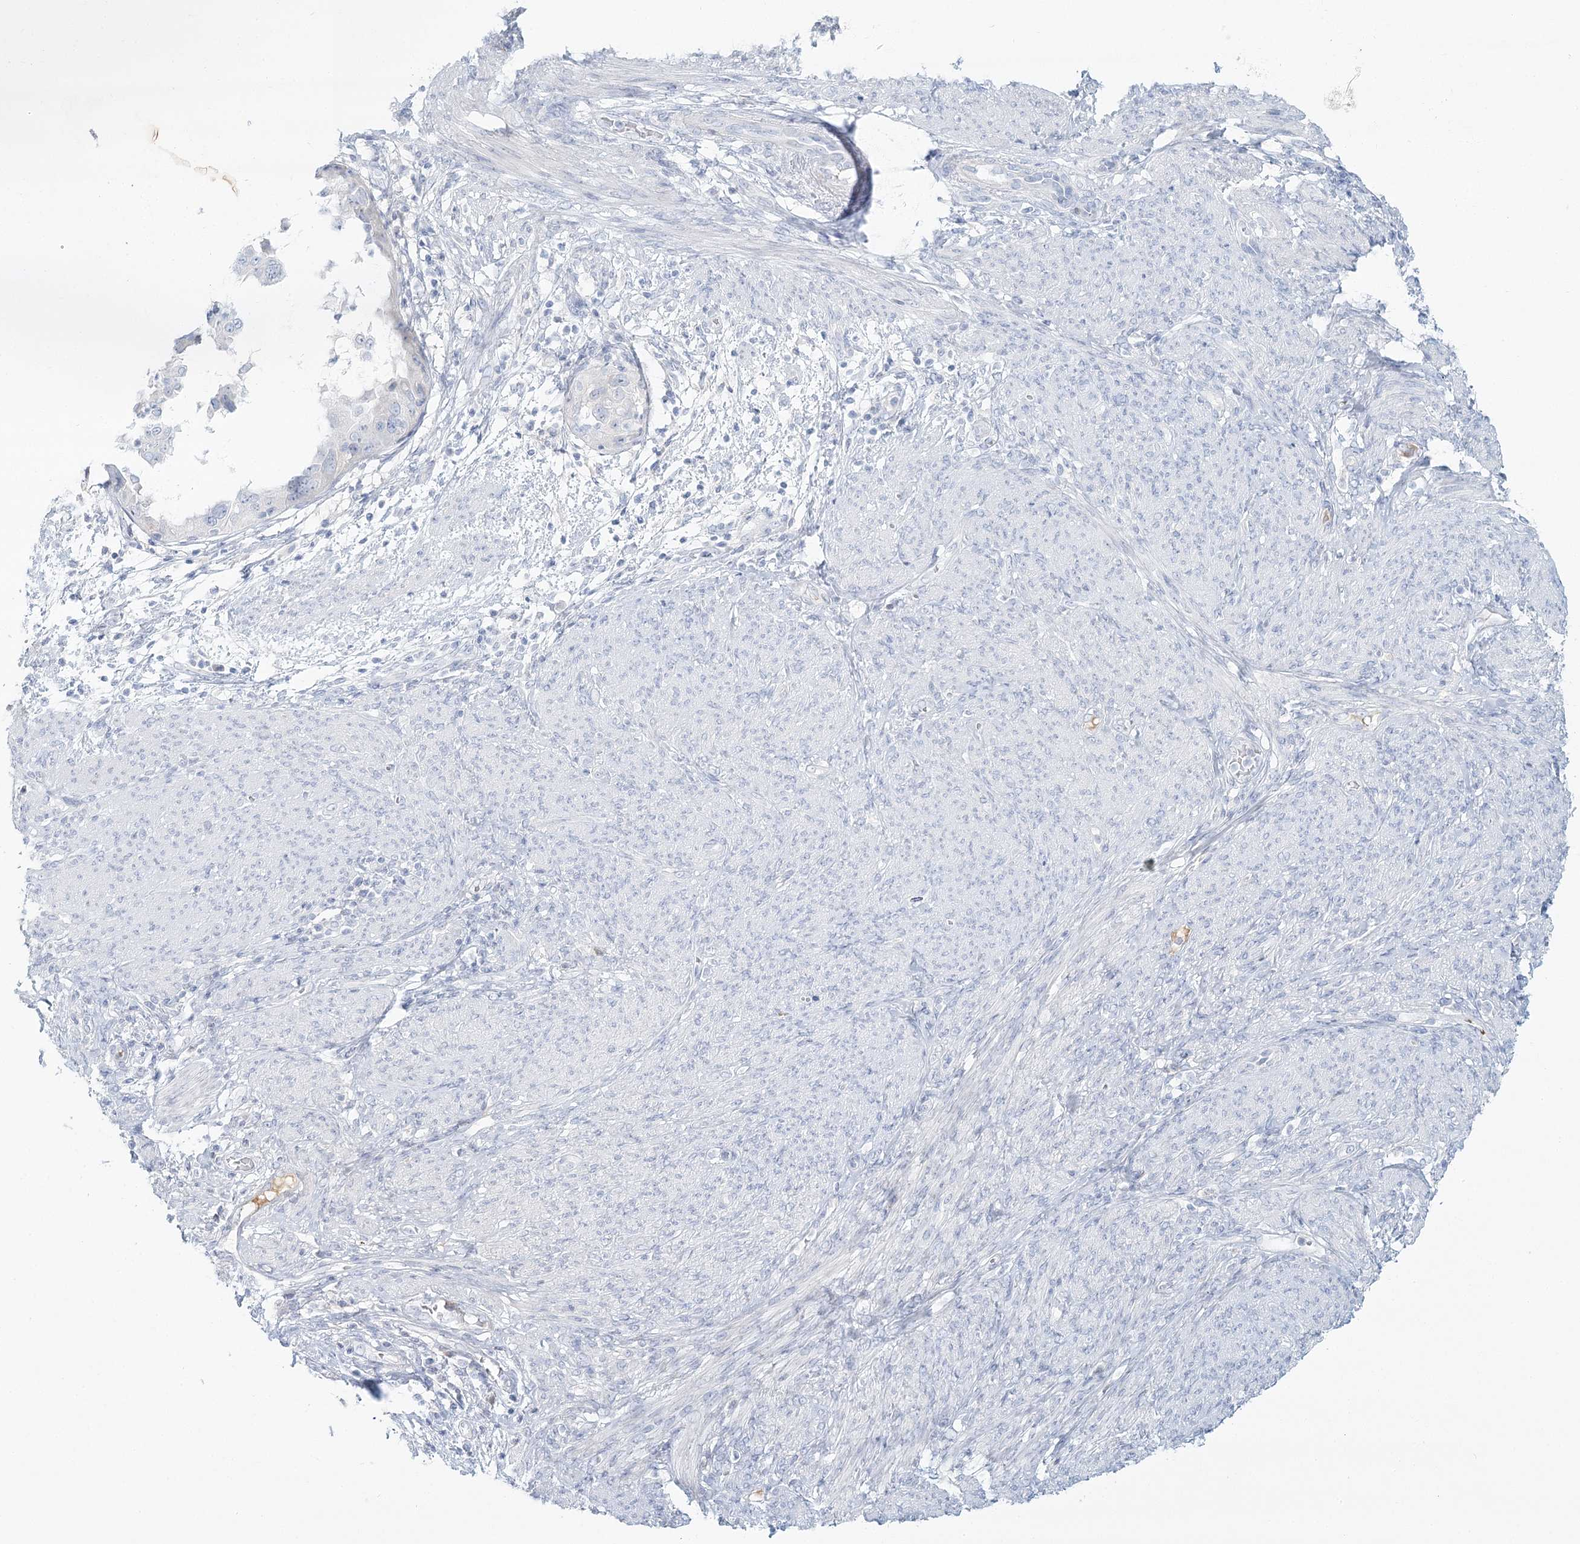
{"staining": {"intensity": "negative", "quantity": "none", "location": "none"}, "tissue": "endometrial cancer", "cell_type": "Tumor cells", "image_type": "cancer", "snomed": [{"axis": "morphology", "description": "Adenocarcinoma, NOS"}, {"axis": "topography", "description": "Endometrium"}], "caption": "Tumor cells are negative for brown protein staining in endometrial cancer.", "gene": "DMGDH", "patient": {"sex": "female", "age": 85}}